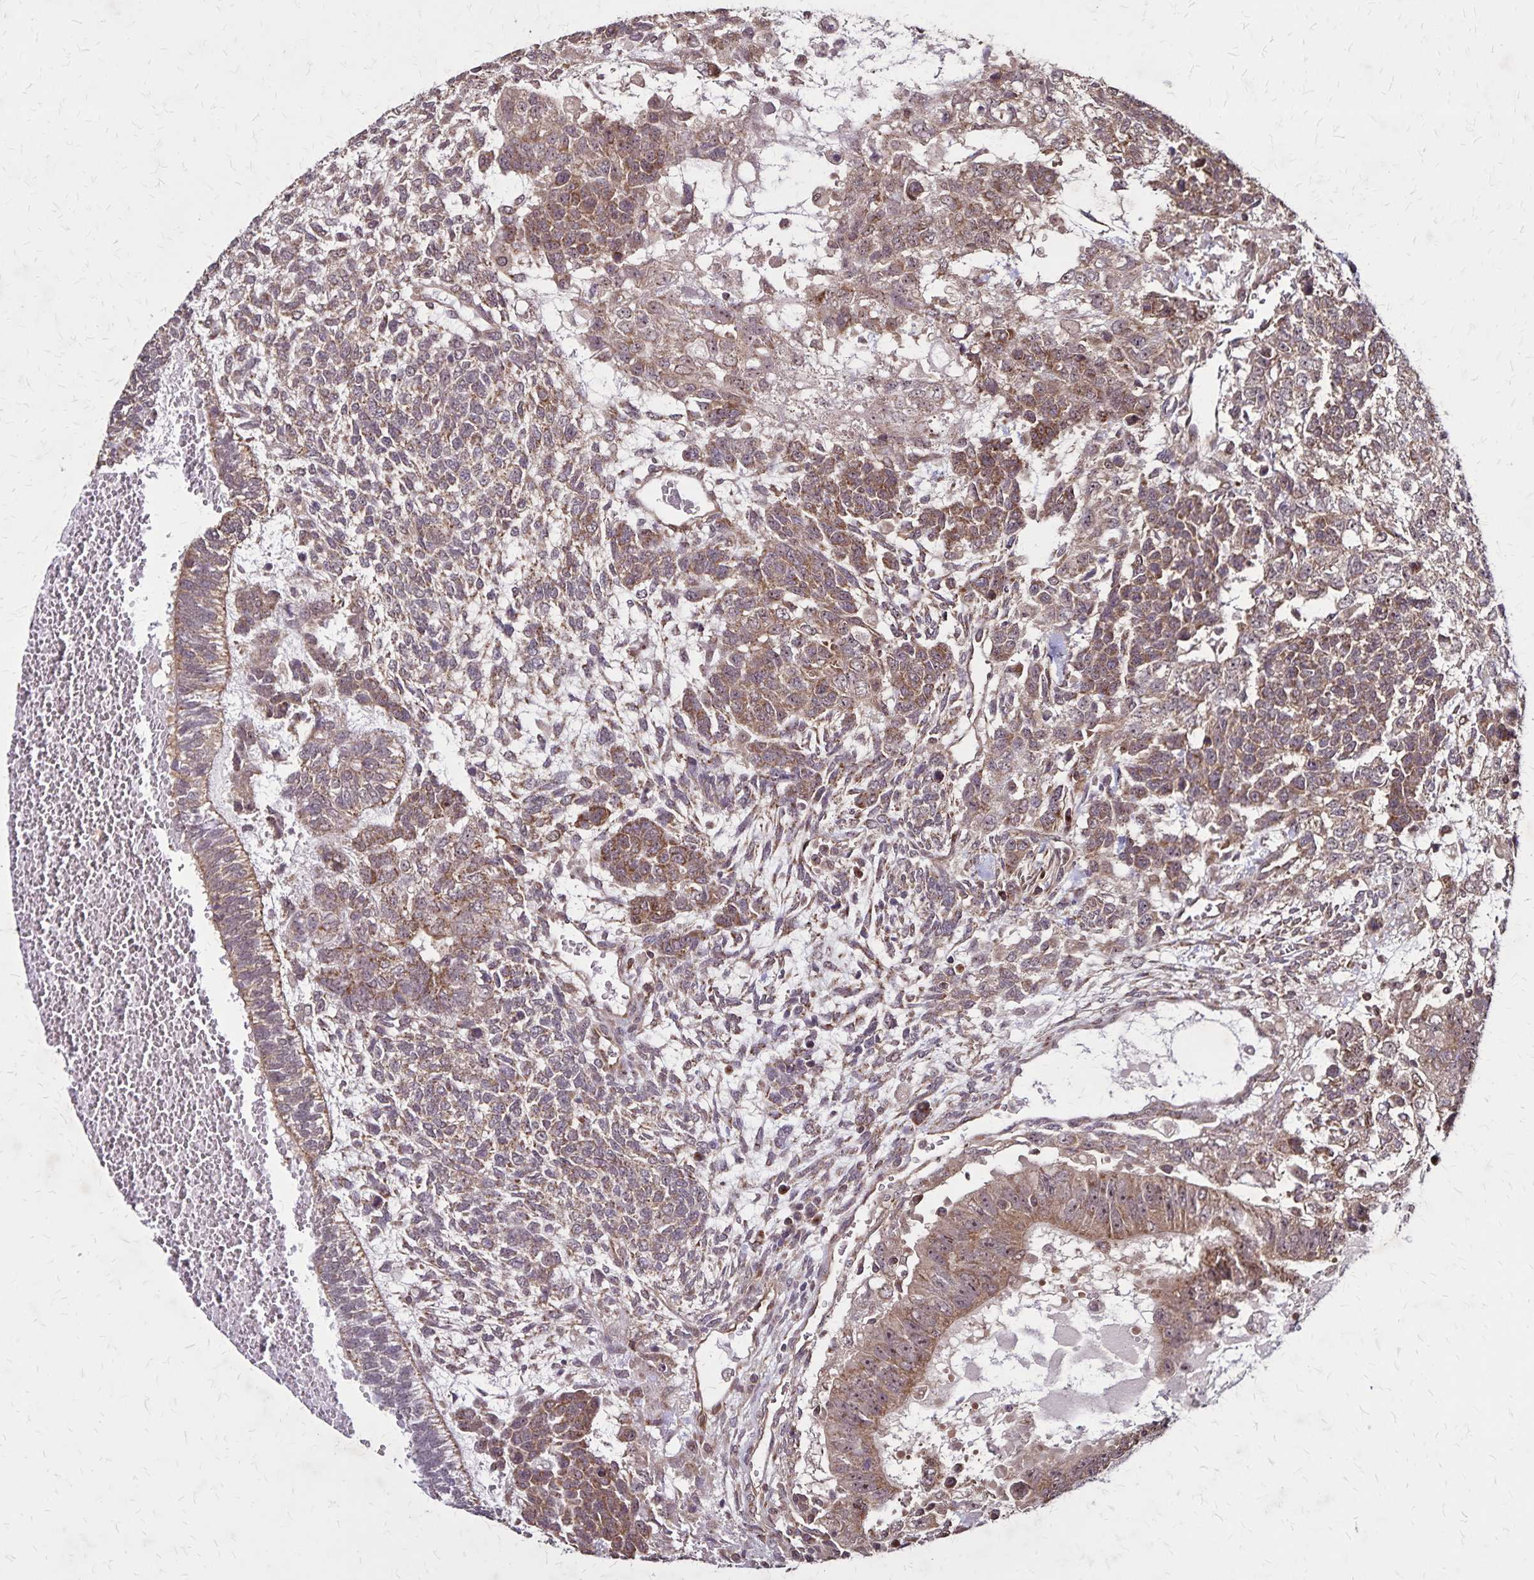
{"staining": {"intensity": "moderate", "quantity": ">75%", "location": "cytoplasmic/membranous"}, "tissue": "testis cancer", "cell_type": "Tumor cells", "image_type": "cancer", "snomed": [{"axis": "morphology", "description": "Normal tissue, NOS"}, {"axis": "morphology", "description": "Carcinoma, Embryonal, NOS"}, {"axis": "topography", "description": "Testis"}, {"axis": "topography", "description": "Epididymis"}], "caption": "A brown stain shows moderate cytoplasmic/membranous positivity of a protein in embryonal carcinoma (testis) tumor cells.", "gene": "NFS1", "patient": {"sex": "male", "age": 23}}